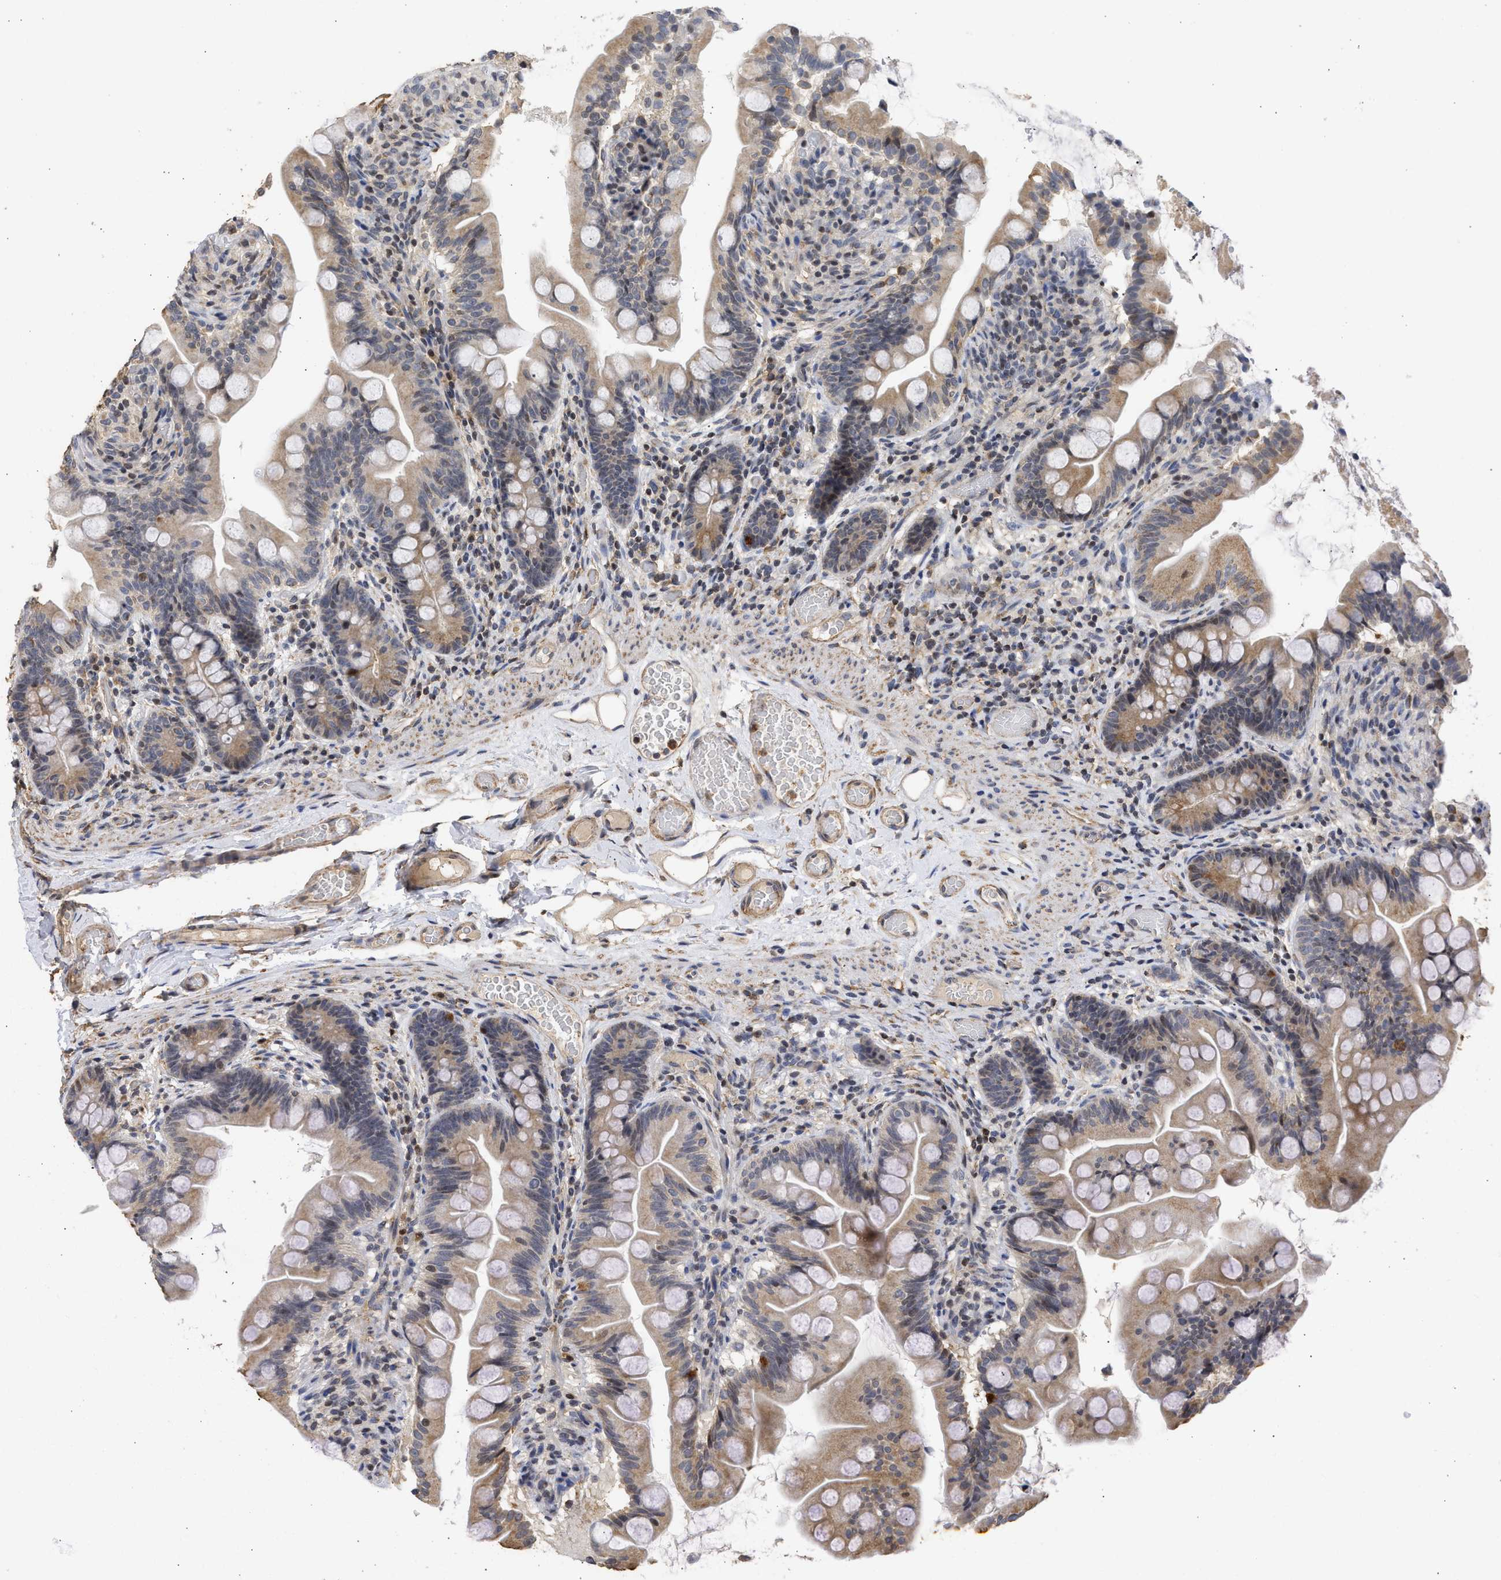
{"staining": {"intensity": "weak", "quantity": ">75%", "location": "cytoplasmic/membranous"}, "tissue": "small intestine", "cell_type": "Glandular cells", "image_type": "normal", "snomed": [{"axis": "morphology", "description": "Normal tissue, NOS"}, {"axis": "topography", "description": "Small intestine"}], "caption": "Glandular cells display low levels of weak cytoplasmic/membranous staining in approximately >75% of cells in benign small intestine. (IHC, brightfield microscopy, high magnification).", "gene": "ENSG00000142539", "patient": {"sex": "female", "age": 56}}